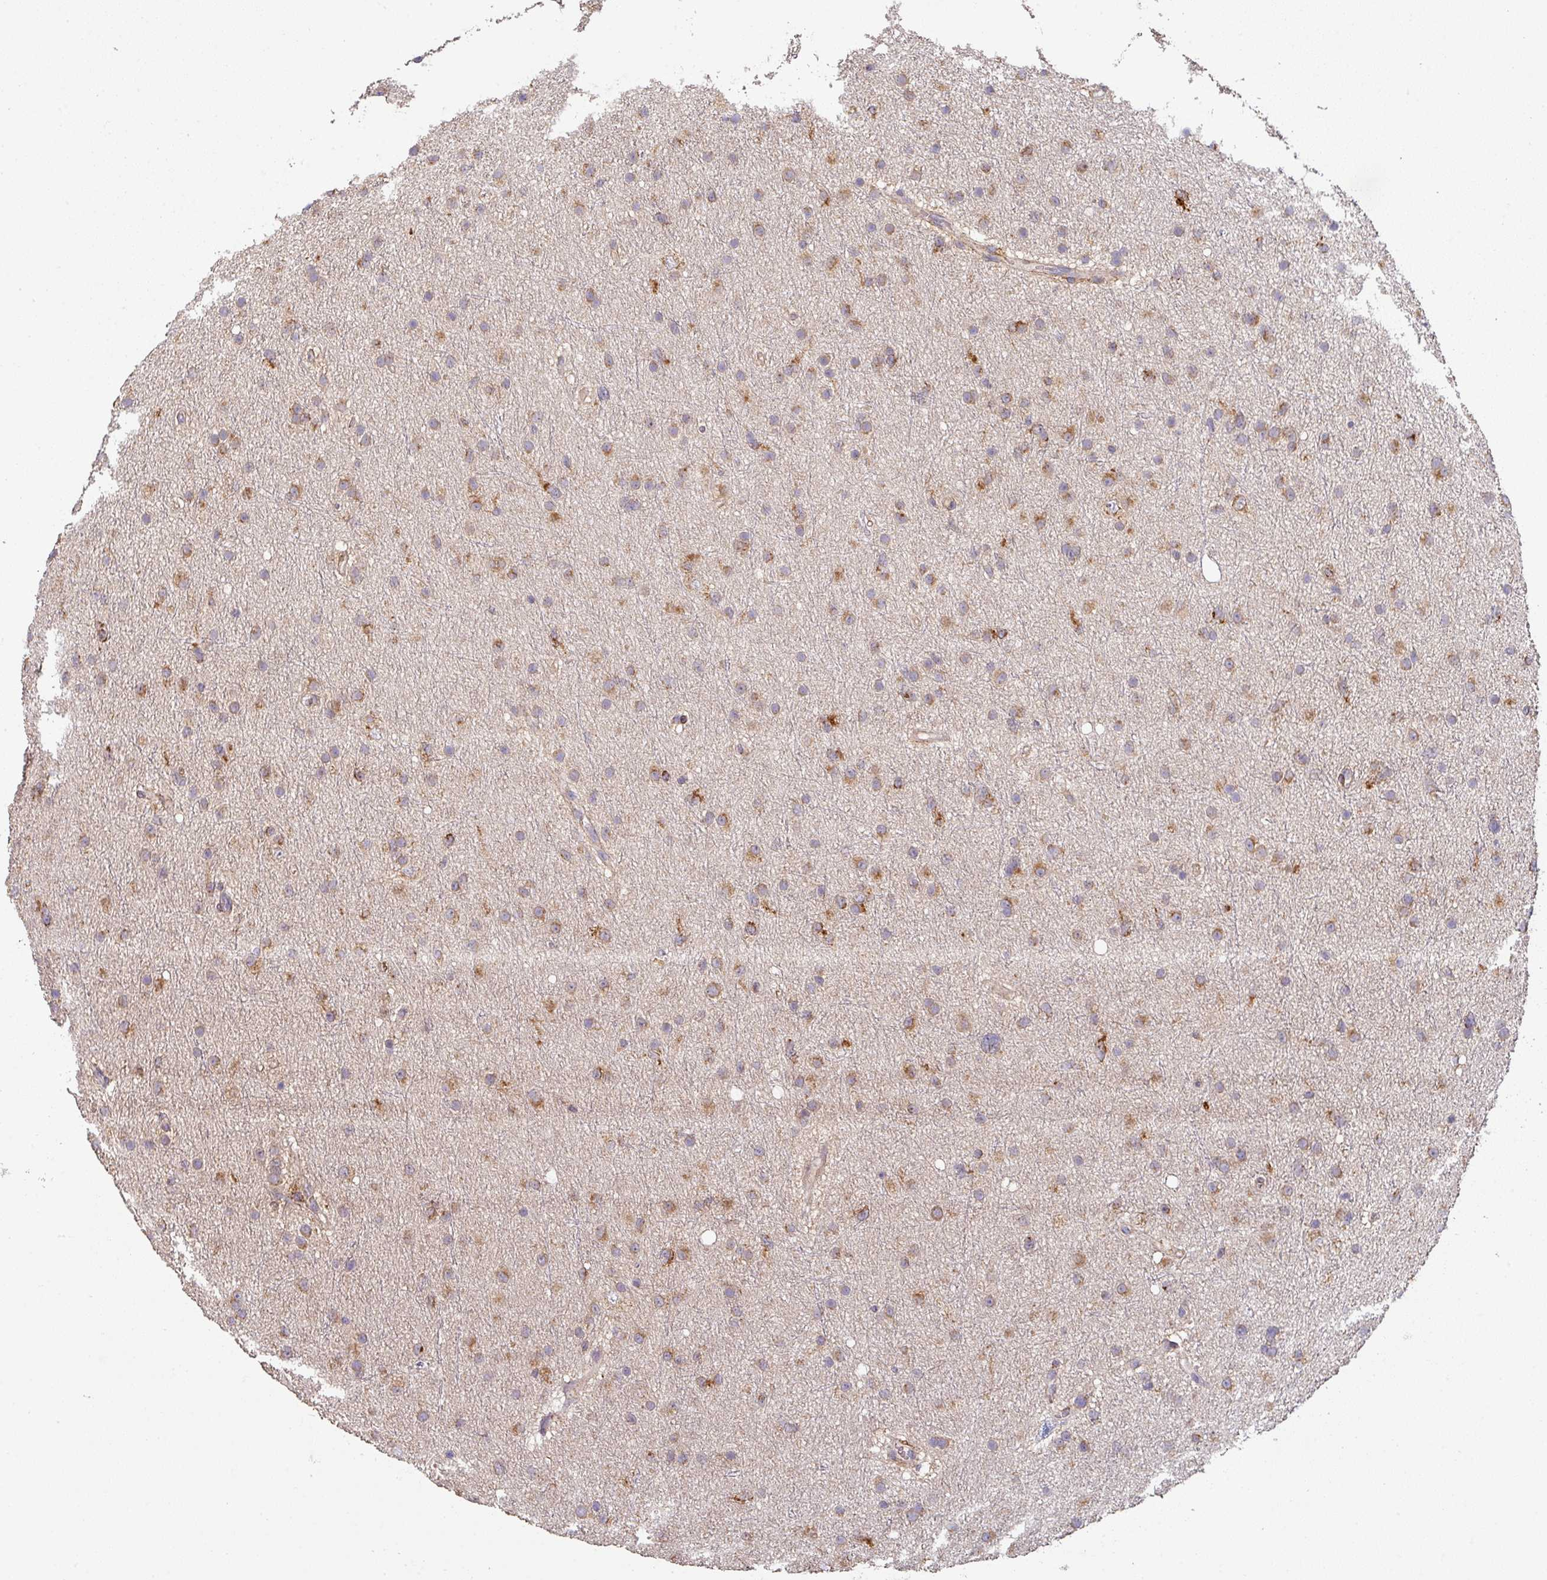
{"staining": {"intensity": "moderate", "quantity": ">75%", "location": "cytoplasmic/membranous"}, "tissue": "glioma", "cell_type": "Tumor cells", "image_type": "cancer", "snomed": [{"axis": "morphology", "description": "Glioma, malignant, Low grade"}, {"axis": "topography", "description": "Cerebral cortex"}], "caption": "Immunohistochemistry (IHC) (DAB) staining of malignant low-grade glioma demonstrates moderate cytoplasmic/membranous protein expression in about >75% of tumor cells.", "gene": "ZNF268", "patient": {"sex": "female", "age": 39}}